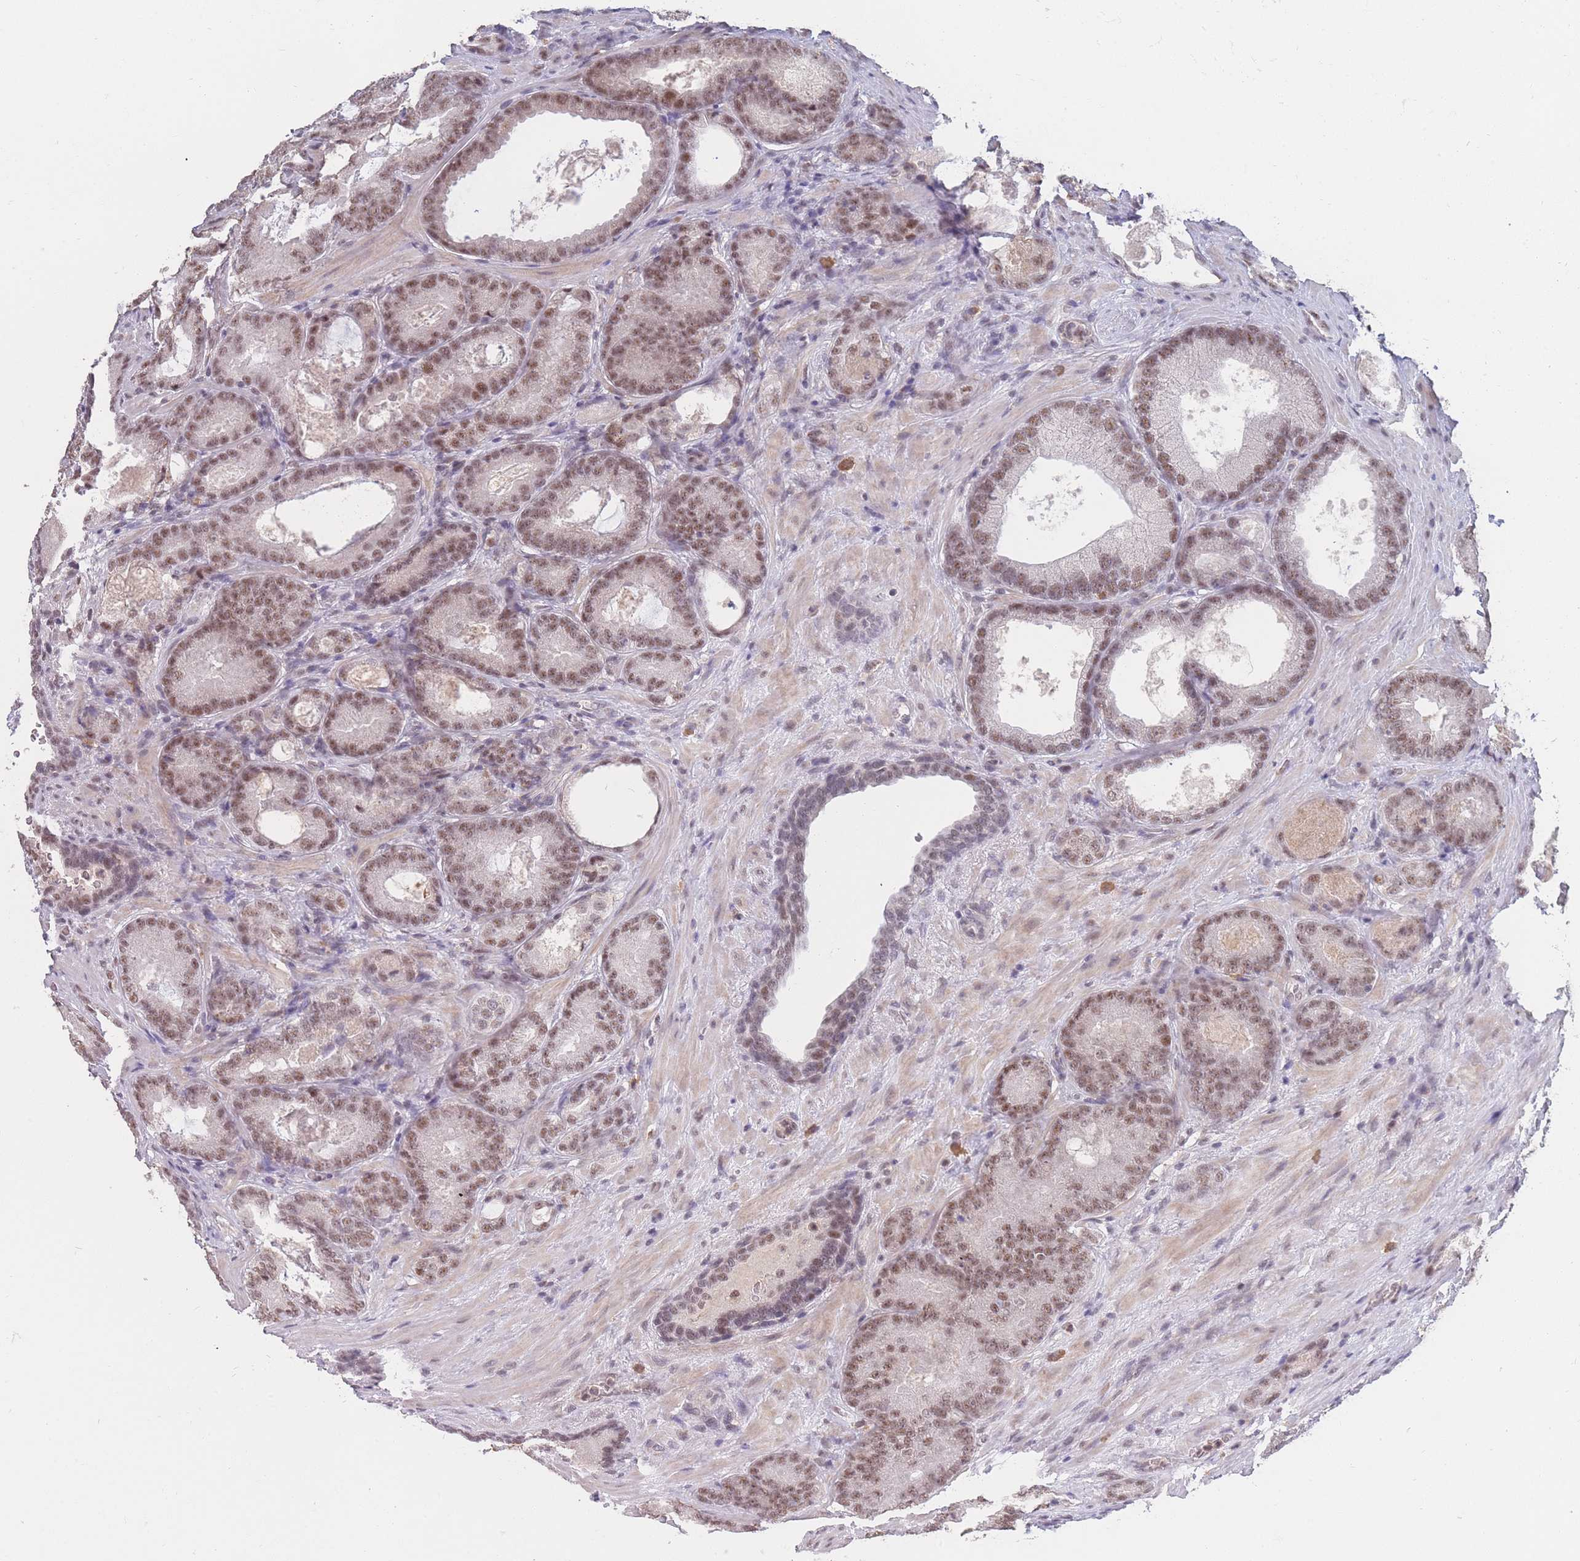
{"staining": {"intensity": "moderate", "quantity": "25%-75%", "location": "nuclear"}, "tissue": "prostate cancer", "cell_type": "Tumor cells", "image_type": "cancer", "snomed": [{"axis": "morphology", "description": "Adenocarcinoma, High grade"}, {"axis": "topography", "description": "Prostate"}], "caption": "Immunohistochemistry (IHC) histopathology image of neoplastic tissue: prostate cancer stained using IHC shows medium levels of moderate protein expression localized specifically in the nuclear of tumor cells, appearing as a nuclear brown color.", "gene": "SNRPA1", "patient": {"sex": "male", "age": 66}}